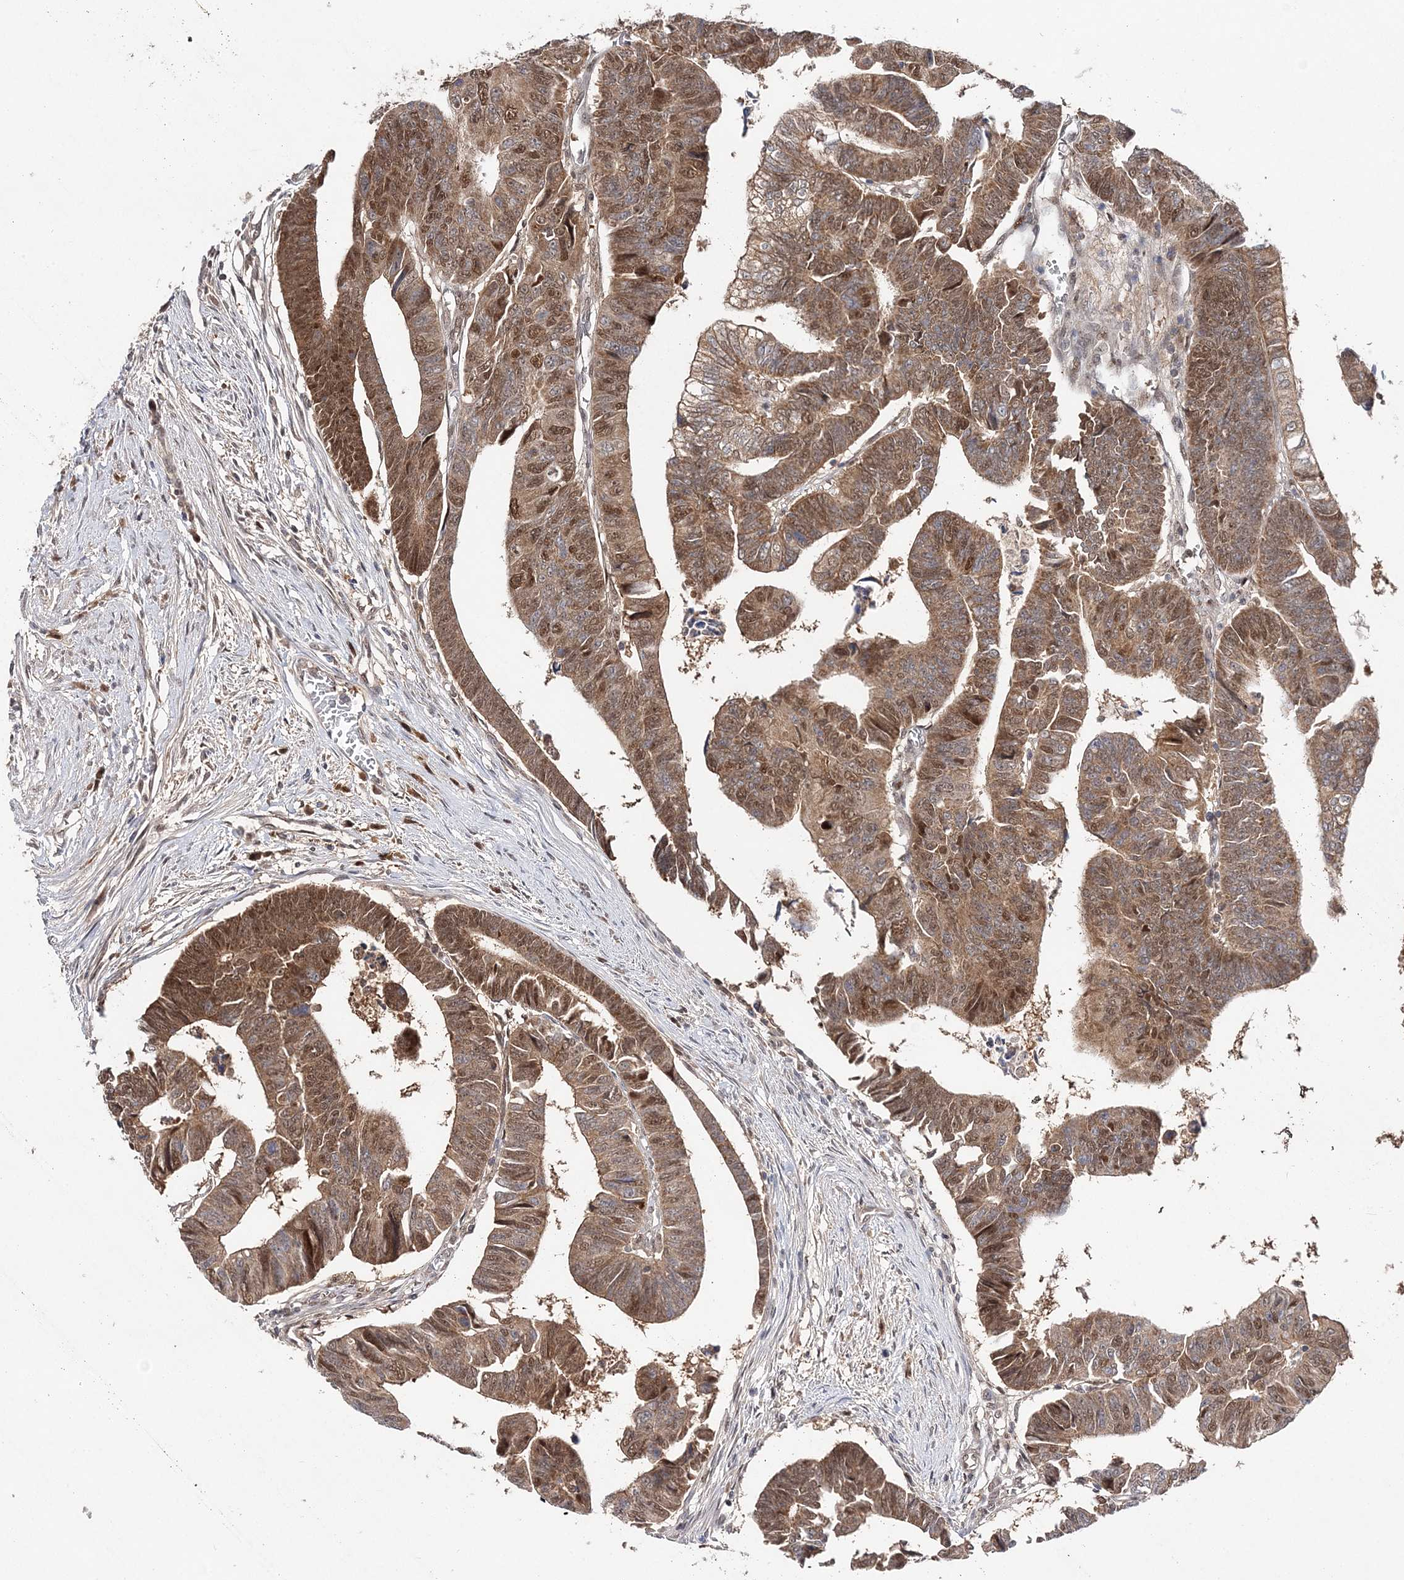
{"staining": {"intensity": "moderate", "quantity": ">75%", "location": "cytoplasmic/membranous,nuclear"}, "tissue": "colorectal cancer", "cell_type": "Tumor cells", "image_type": "cancer", "snomed": [{"axis": "morphology", "description": "Adenocarcinoma, NOS"}, {"axis": "topography", "description": "Rectum"}], "caption": "A medium amount of moderate cytoplasmic/membranous and nuclear expression is identified in approximately >75% of tumor cells in adenocarcinoma (colorectal) tissue.", "gene": "NIF3L1", "patient": {"sex": "female", "age": 65}}